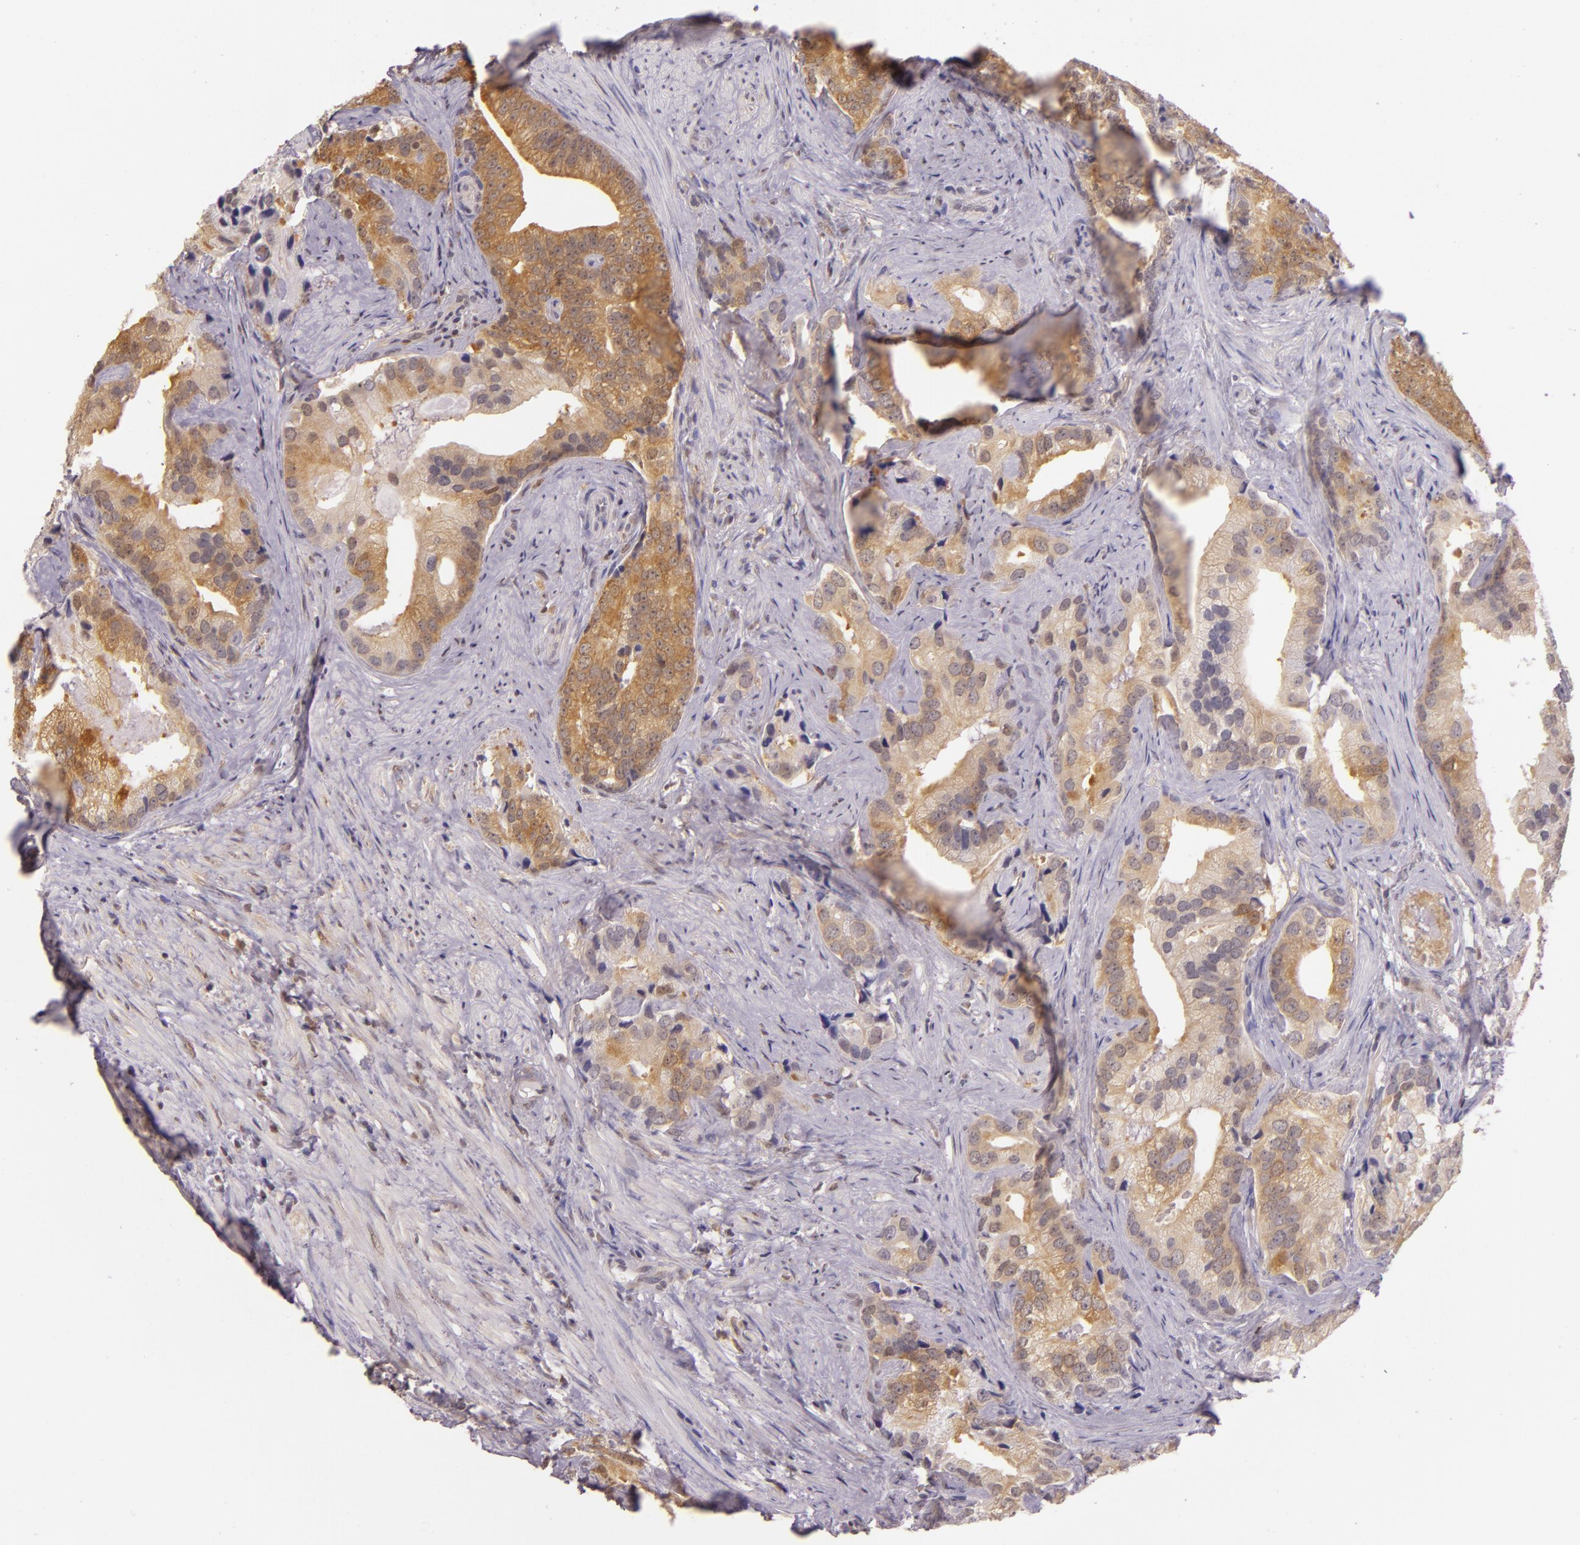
{"staining": {"intensity": "moderate", "quantity": "25%-75%", "location": "cytoplasmic/membranous"}, "tissue": "prostate cancer", "cell_type": "Tumor cells", "image_type": "cancer", "snomed": [{"axis": "morphology", "description": "Adenocarcinoma, Low grade"}, {"axis": "topography", "description": "Prostate"}], "caption": "The image shows immunohistochemical staining of low-grade adenocarcinoma (prostate). There is moderate cytoplasmic/membranous expression is appreciated in approximately 25%-75% of tumor cells.", "gene": "HSPA8", "patient": {"sex": "male", "age": 71}}